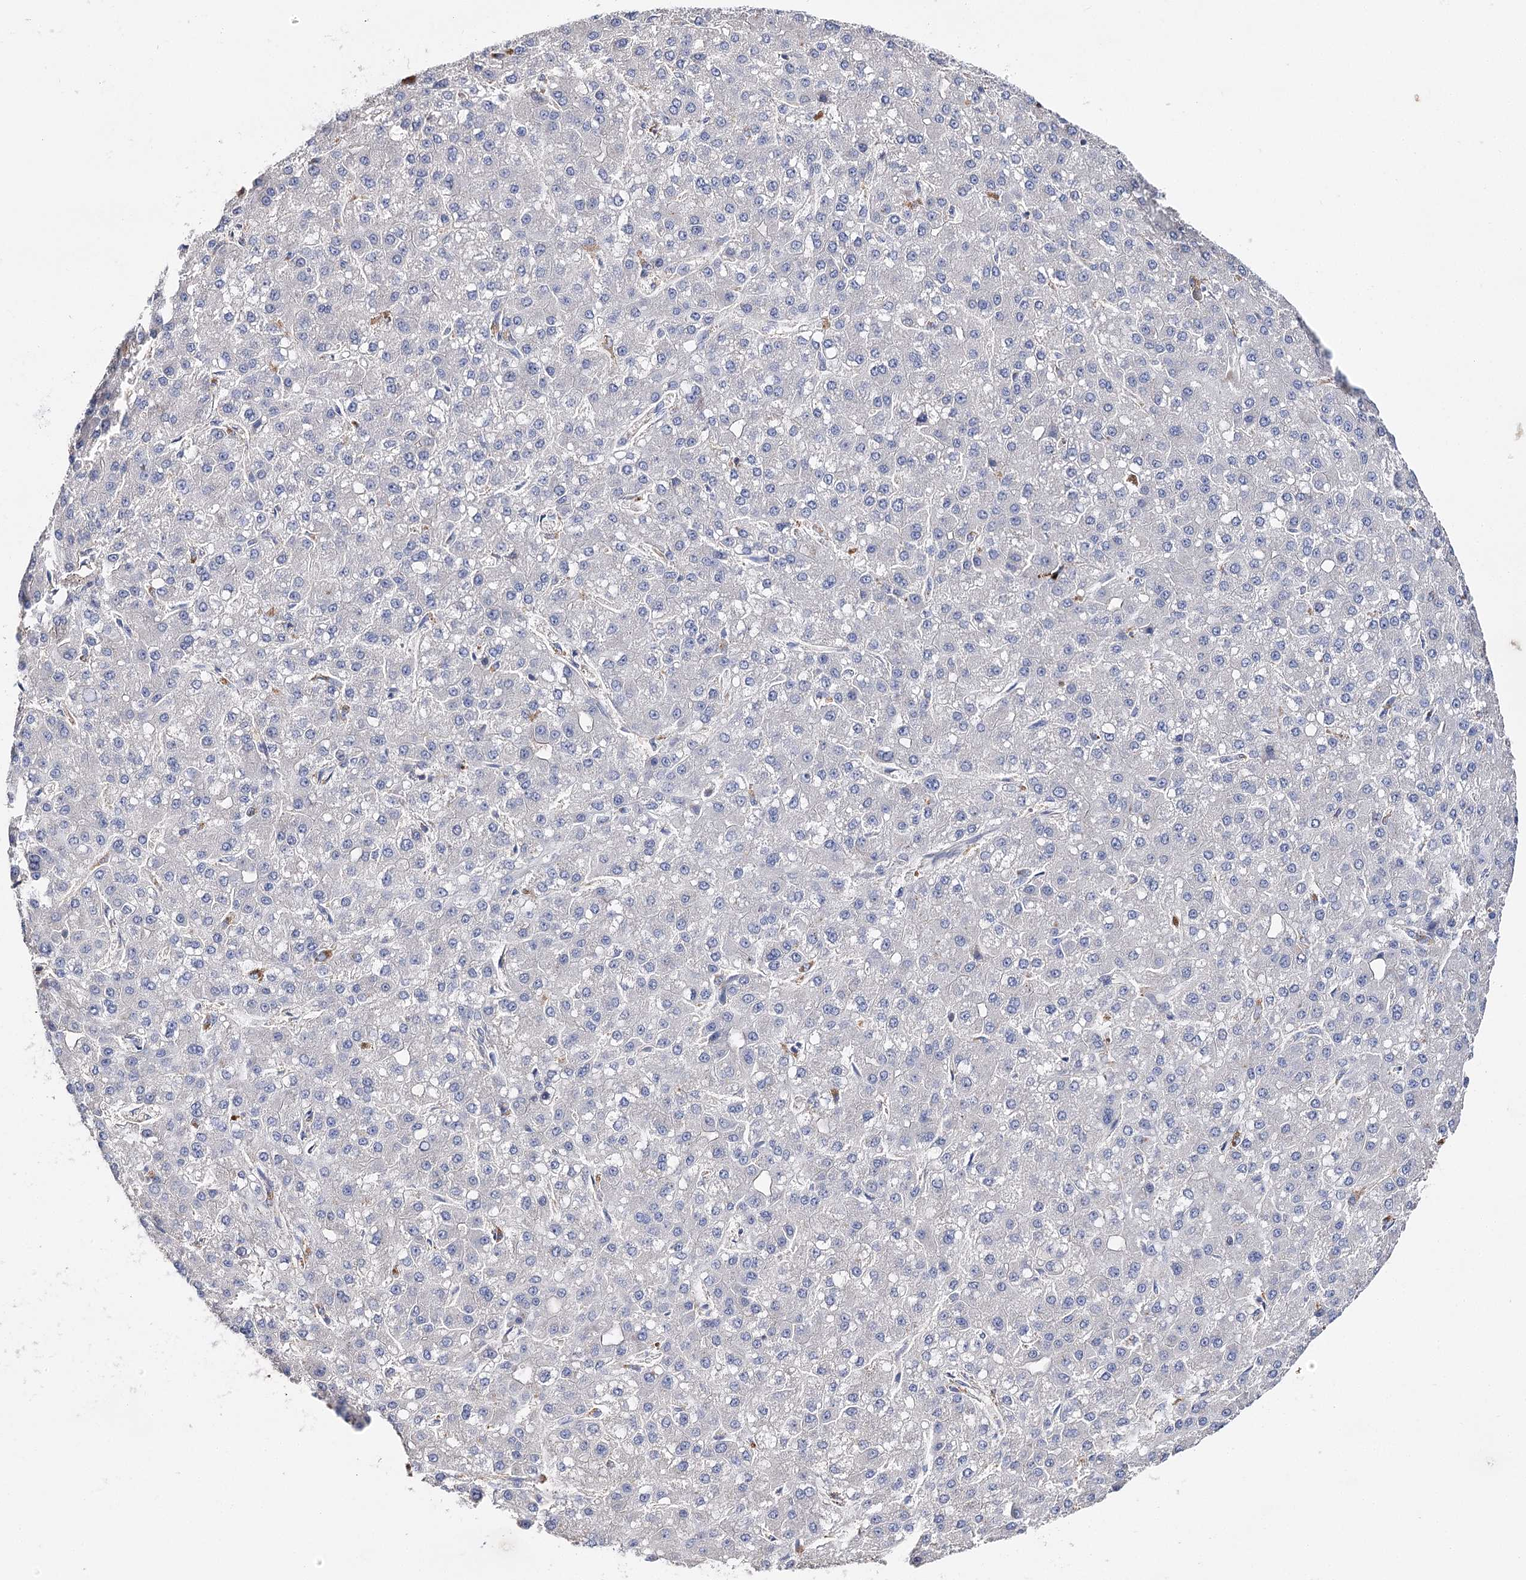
{"staining": {"intensity": "negative", "quantity": "none", "location": "none"}, "tissue": "liver cancer", "cell_type": "Tumor cells", "image_type": "cancer", "snomed": [{"axis": "morphology", "description": "Carcinoma, Hepatocellular, NOS"}, {"axis": "topography", "description": "Liver"}], "caption": "Human hepatocellular carcinoma (liver) stained for a protein using IHC displays no positivity in tumor cells.", "gene": "EPYC", "patient": {"sex": "male", "age": 67}}